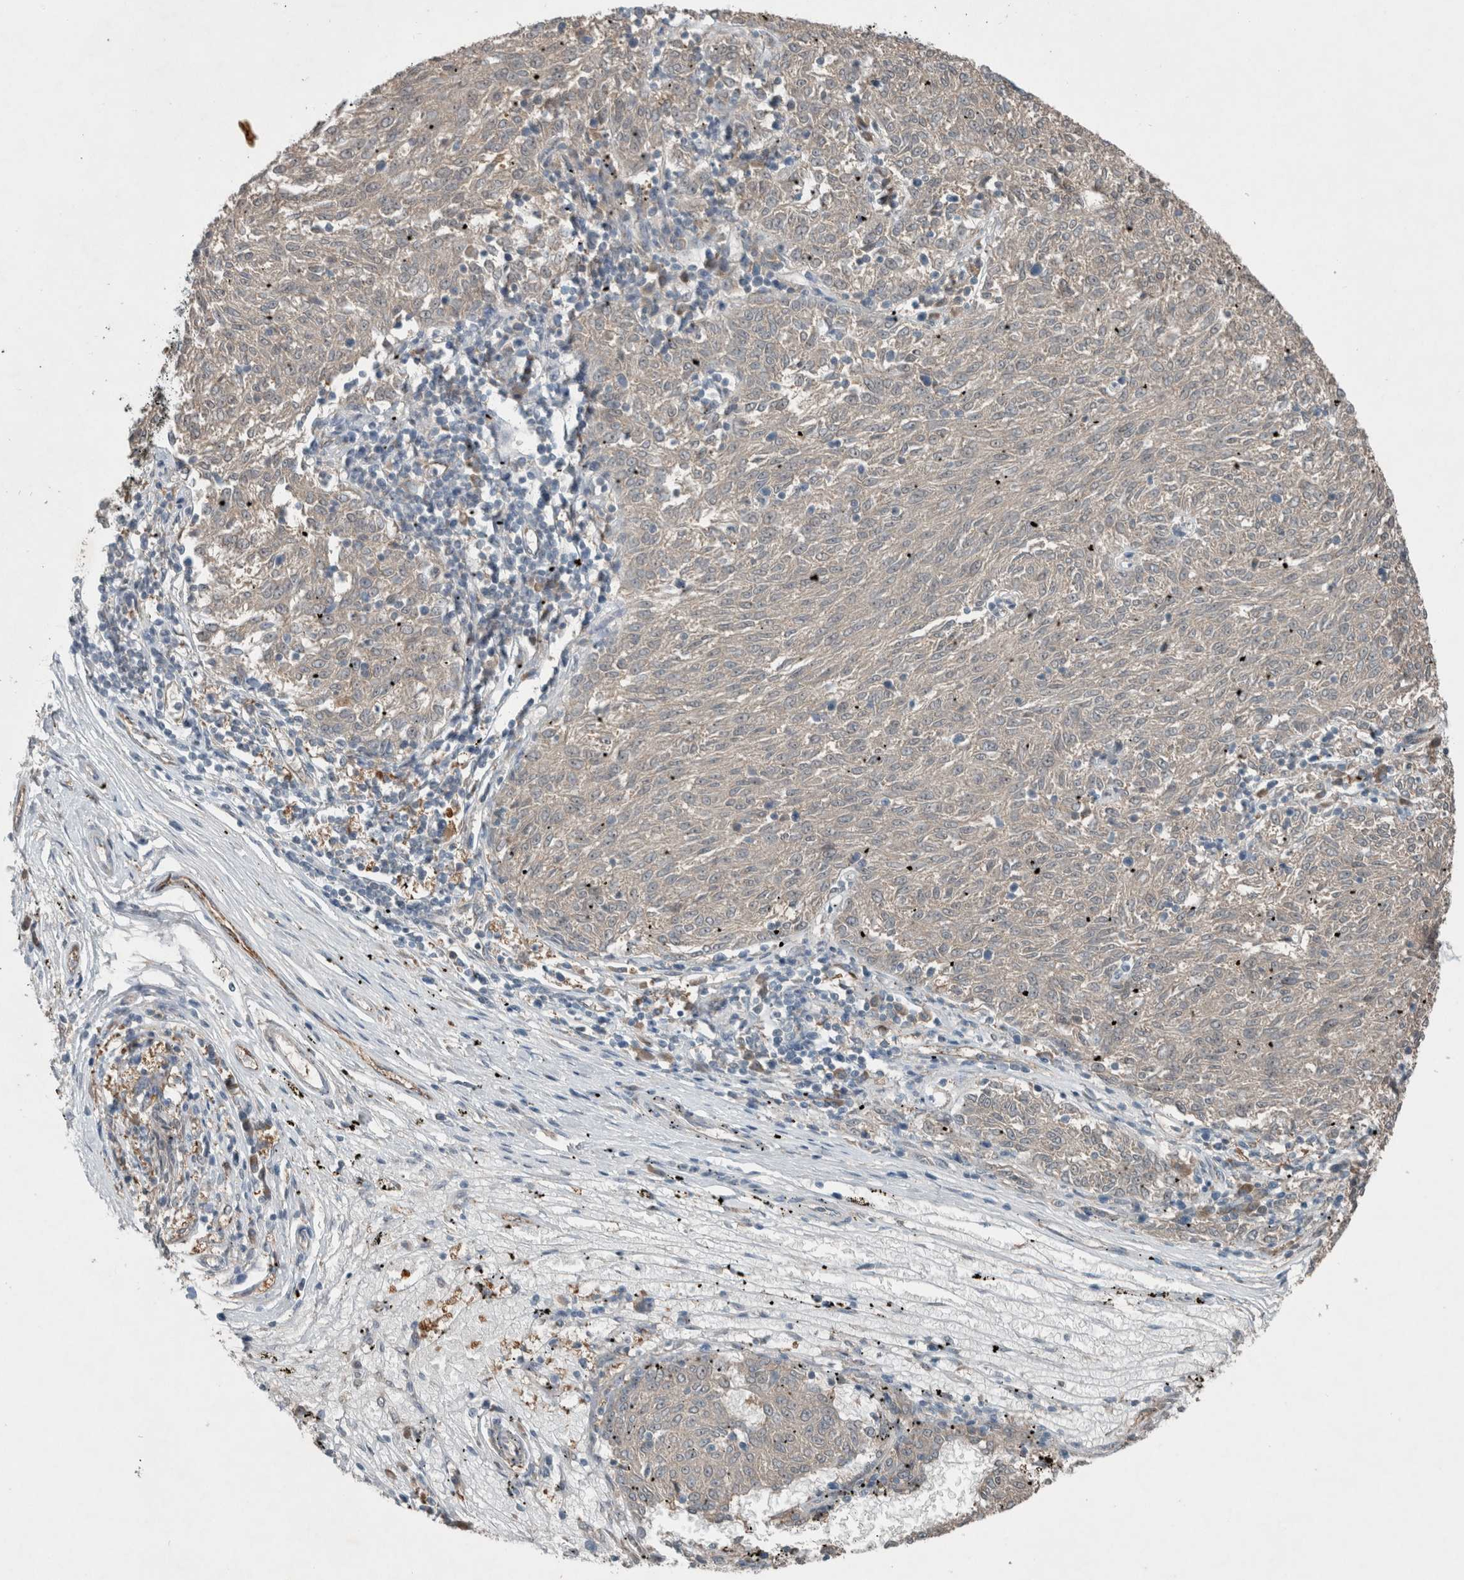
{"staining": {"intensity": "negative", "quantity": "none", "location": "none"}, "tissue": "melanoma", "cell_type": "Tumor cells", "image_type": "cancer", "snomed": [{"axis": "morphology", "description": "Malignant melanoma, NOS"}, {"axis": "topography", "description": "Skin"}], "caption": "Malignant melanoma stained for a protein using immunohistochemistry (IHC) shows no expression tumor cells.", "gene": "RALGDS", "patient": {"sex": "female", "age": 72}}